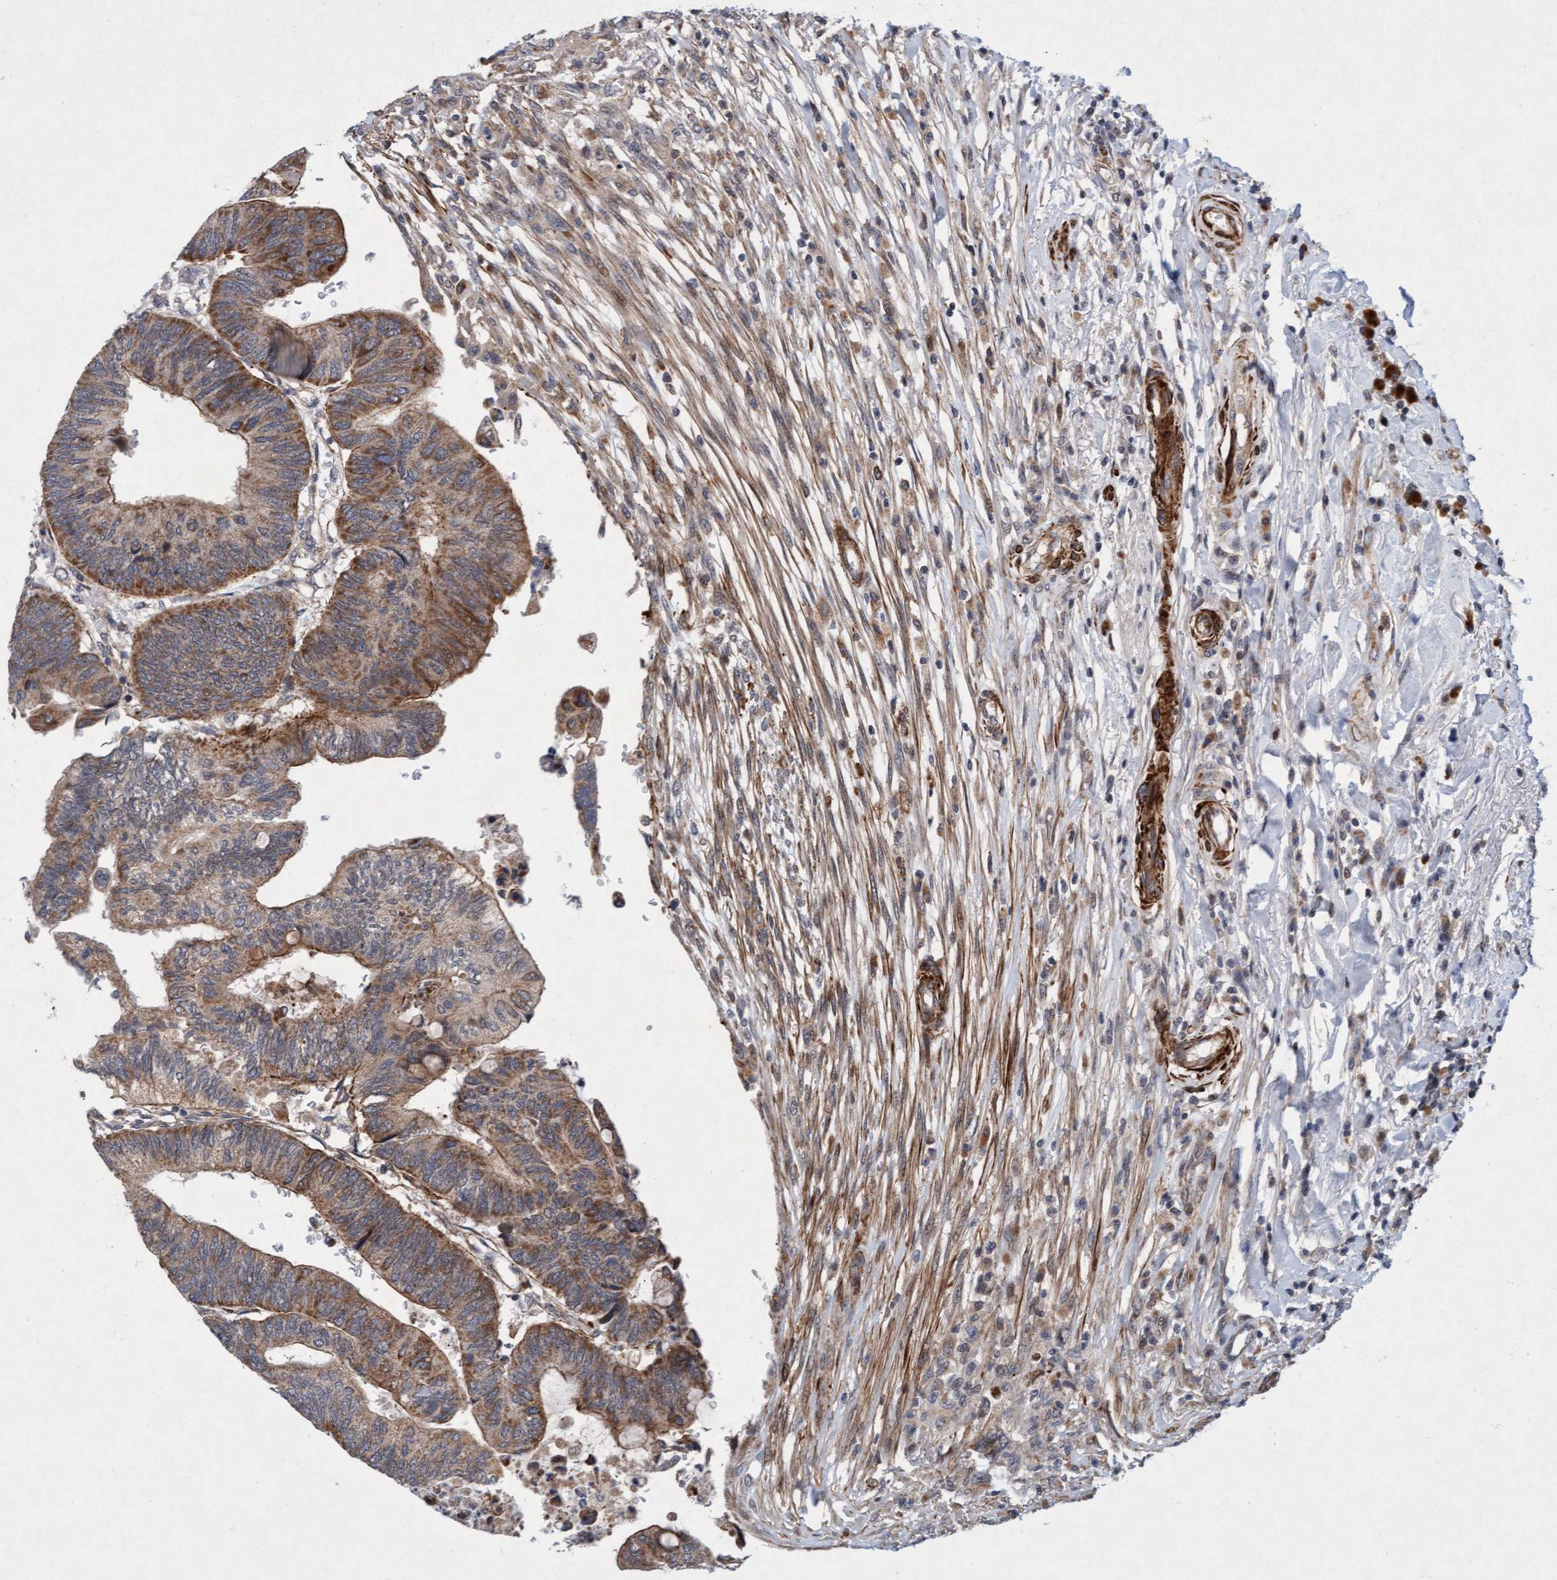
{"staining": {"intensity": "moderate", "quantity": ">75%", "location": "cytoplasmic/membranous"}, "tissue": "colorectal cancer", "cell_type": "Tumor cells", "image_type": "cancer", "snomed": [{"axis": "morphology", "description": "Normal tissue, NOS"}, {"axis": "morphology", "description": "Adenocarcinoma, NOS"}, {"axis": "topography", "description": "Rectum"}, {"axis": "topography", "description": "Peripheral nerve tissue"}], "caption": "The micrograph shows immunohistochemical staining of adenocarcinoma (colorectal). There is moderate cytoplasmic/membranous expression is present in approximately >75% of tumor cells.", "gene": "TMEM70", "patient": {"sex": "male", "age": 92}}